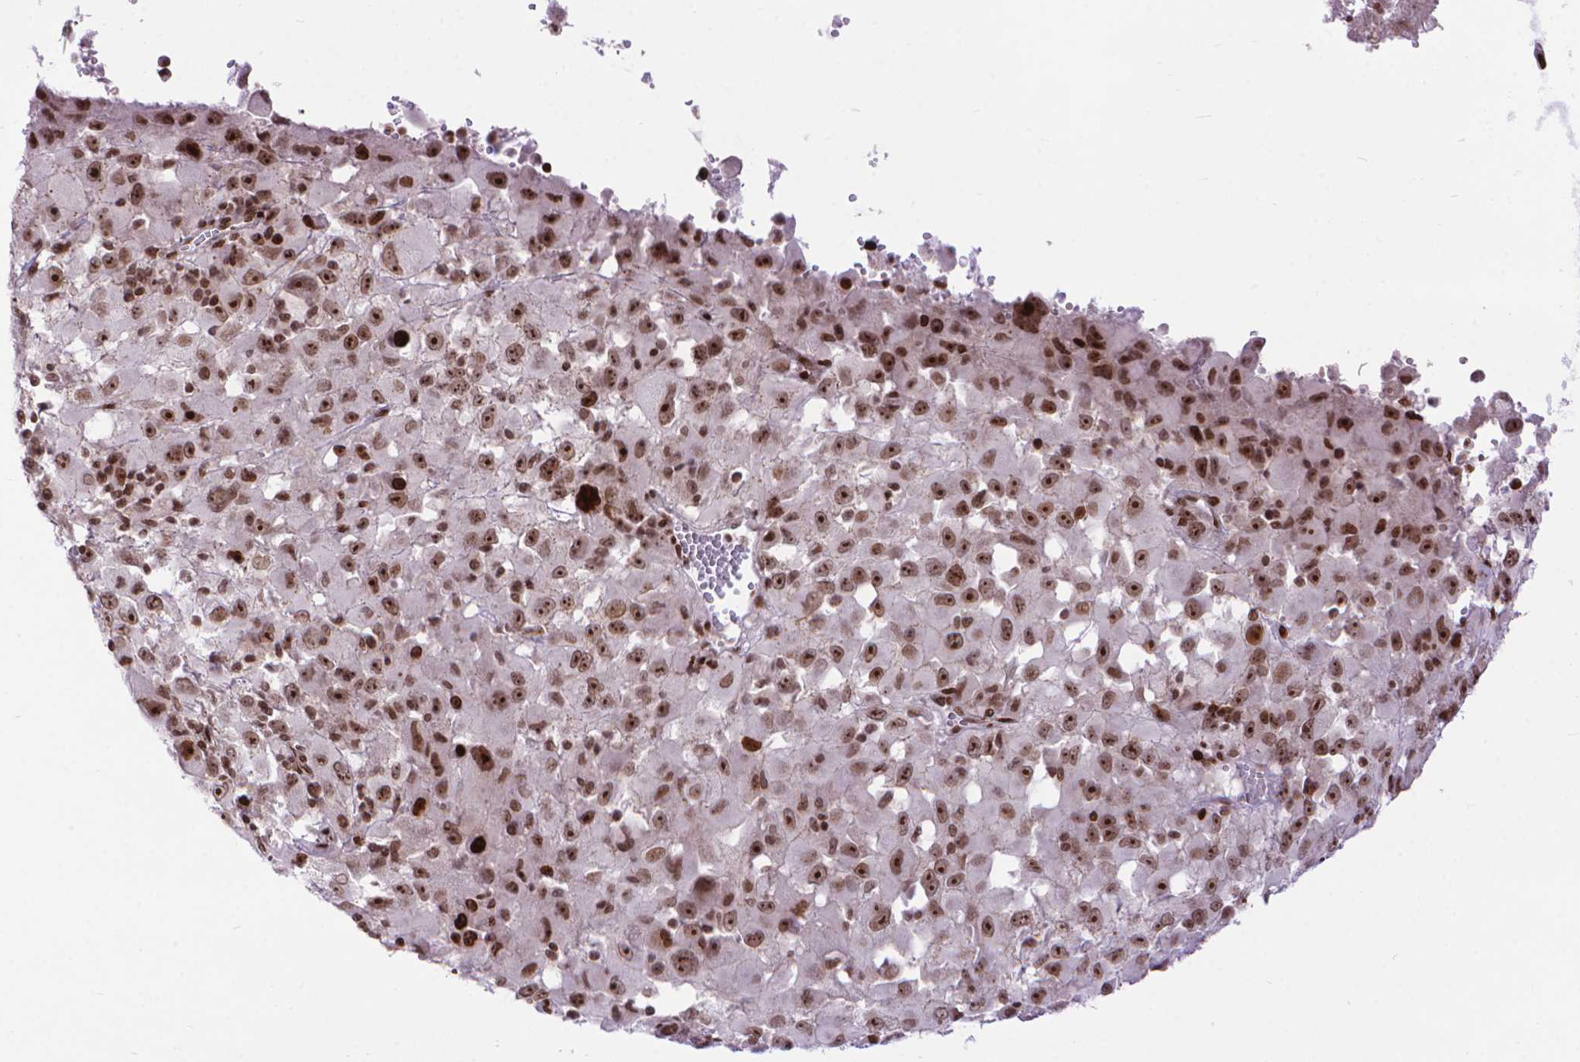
{"staining": {"intensity": "strong", "quantity": ">75%", "location": "nuclear"}, "tissue": "melanoma", "cell_type": "Tumor cells", "image_type": "cancer", "snomed": [{"axis": "morphology", "description": "Malignant melanoma, Metastatic site"}, {"axis": "topography", "description": "Soft tissue"}], "caption": "IHC staining of malignant melanoma (metastatic site), which shows high levels of strong nuclear expression in about >75% of tumor cells indicating strong nuclear protein expression. The staining was performed using DAB (brown) for protein detection and nuclei were counterstained in hematoxylin (blue).", "gene": "AMER1", "patient": {"sex": "male", "age": 50}}